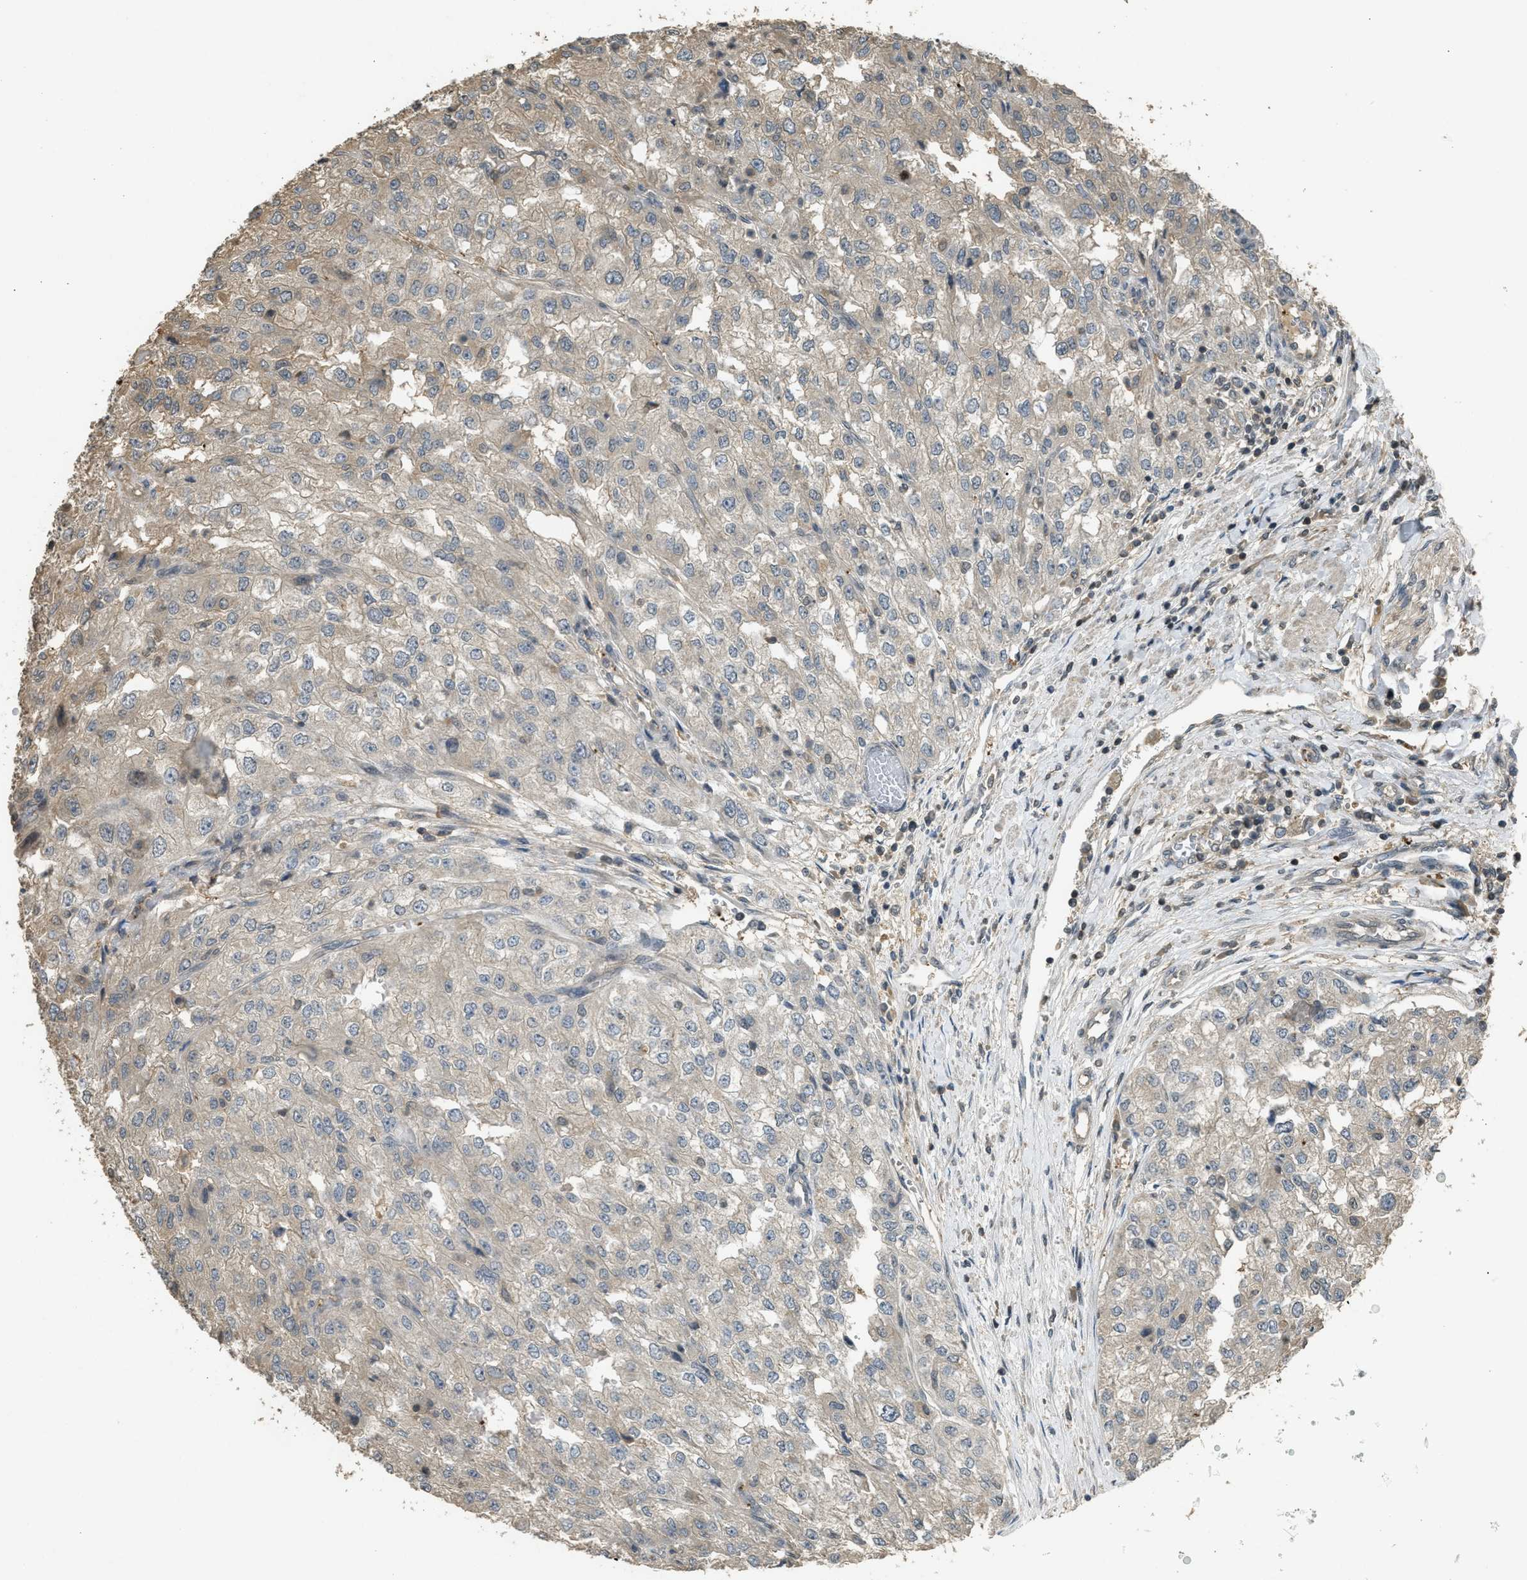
{"staining": {"intensity": "negative", "quantity": "none", "location": "none"}, "tissue": "renal cancer", "cell_type": "Tumor cells", "image_type": "cancer", "snomed": [{"axis": "morphology", "description": "Adenocarcinoma, NOS"}, {"axis": "topography", "description": "Kidney"}], "caption": "This is an IHC image of renal cancer (adenocarcinoma). There is no staining in tumor cells.", "gene": "ARHGDIA", "patient": {"sex": "female", "age": 54}}